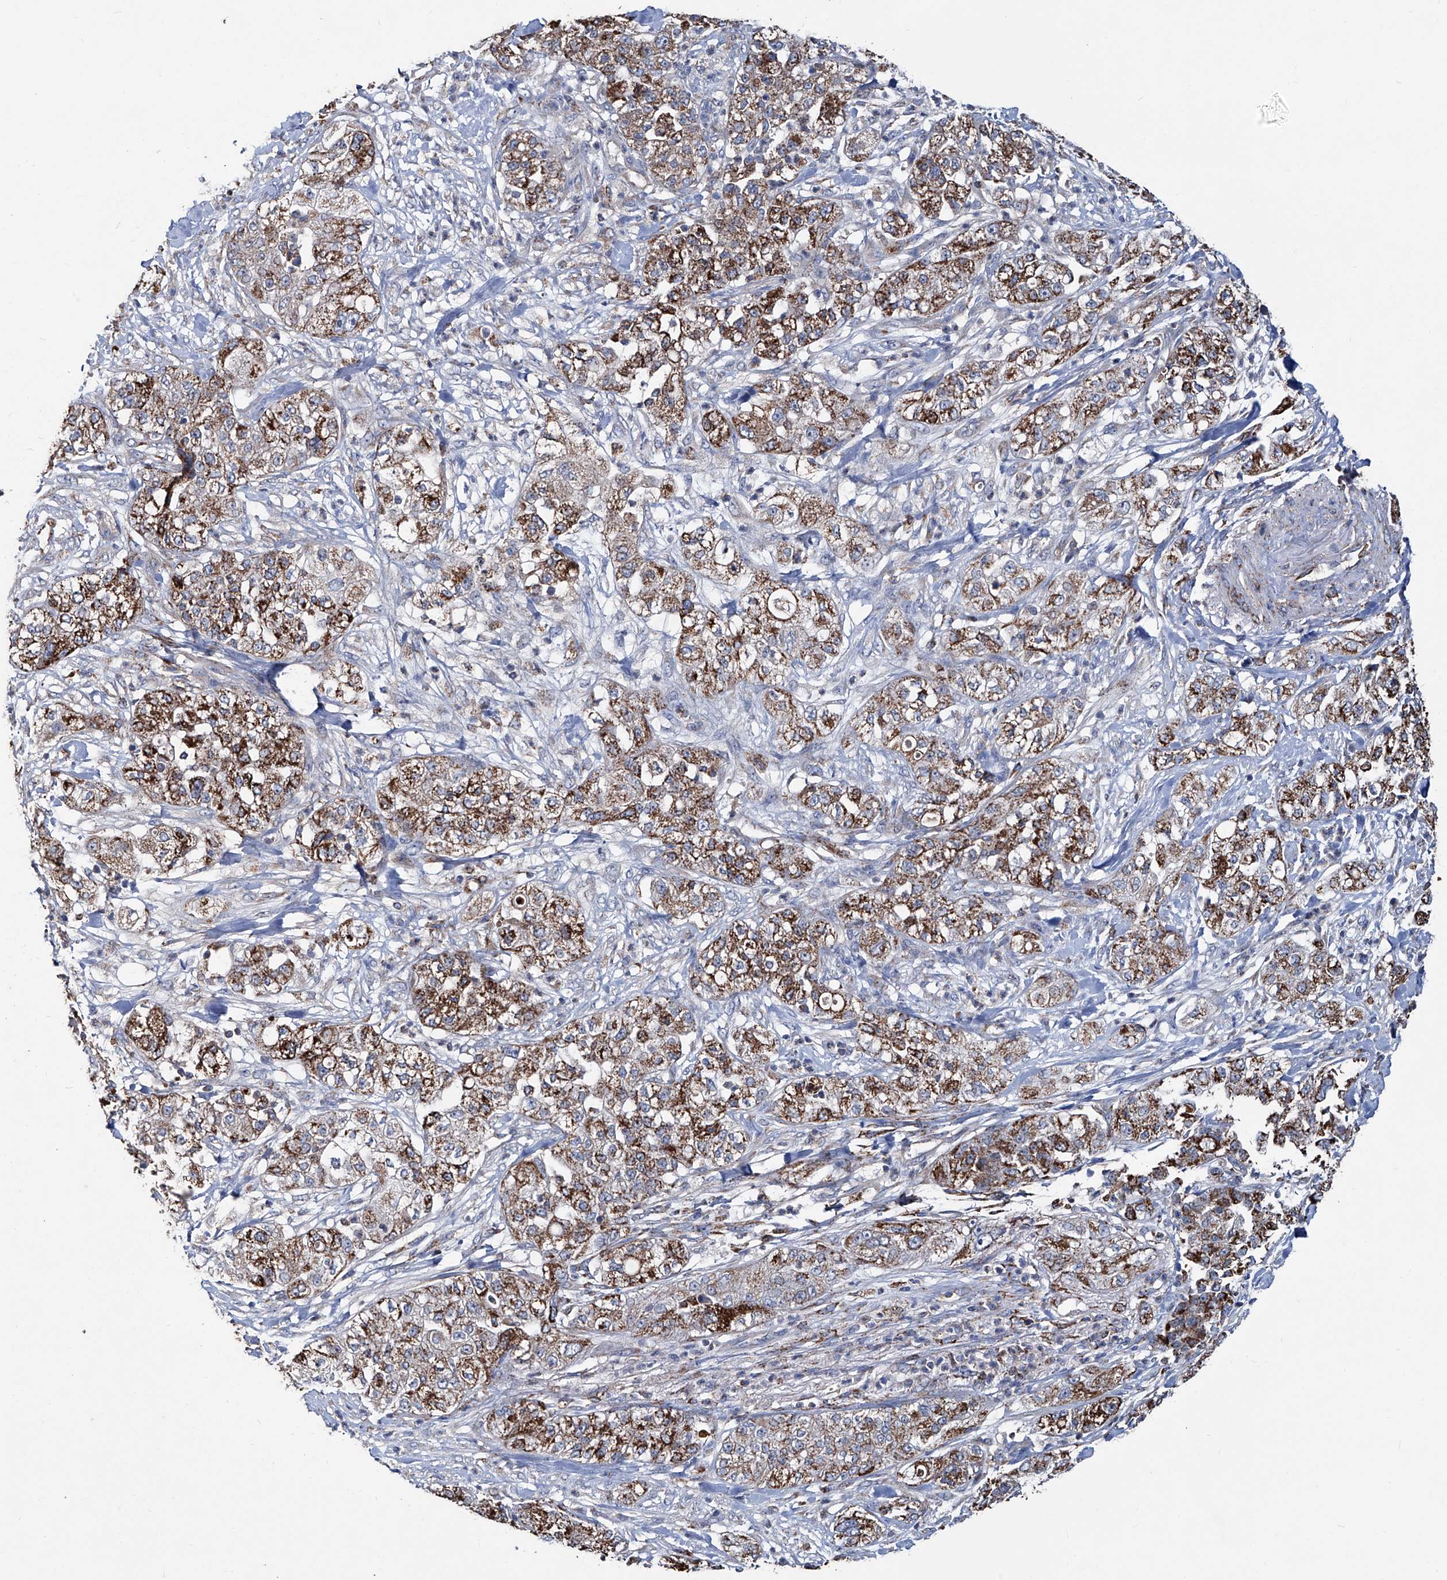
{"staining": {"intensity": "strong", "quantity": ">75%", "location": "cytoplasmic/membranous"}, "tissue": "pancreatic cancer", "cell_type": "Tumor cells", "image_type": "cancer", "snomed": [{"axis": "morphology", "description": "Adenocarcinoma, NOS"}, {"axis": "topography", "description": "Pancreas"}], "caption": "The photomicrograph displays a brown stain indicating the presence of a protein in the cytoplasmic/membranous of tumor cells in pancreatic adenocarcinoma.", "gene": "NHS", "patient": {"sex": "female", "age": 78}}